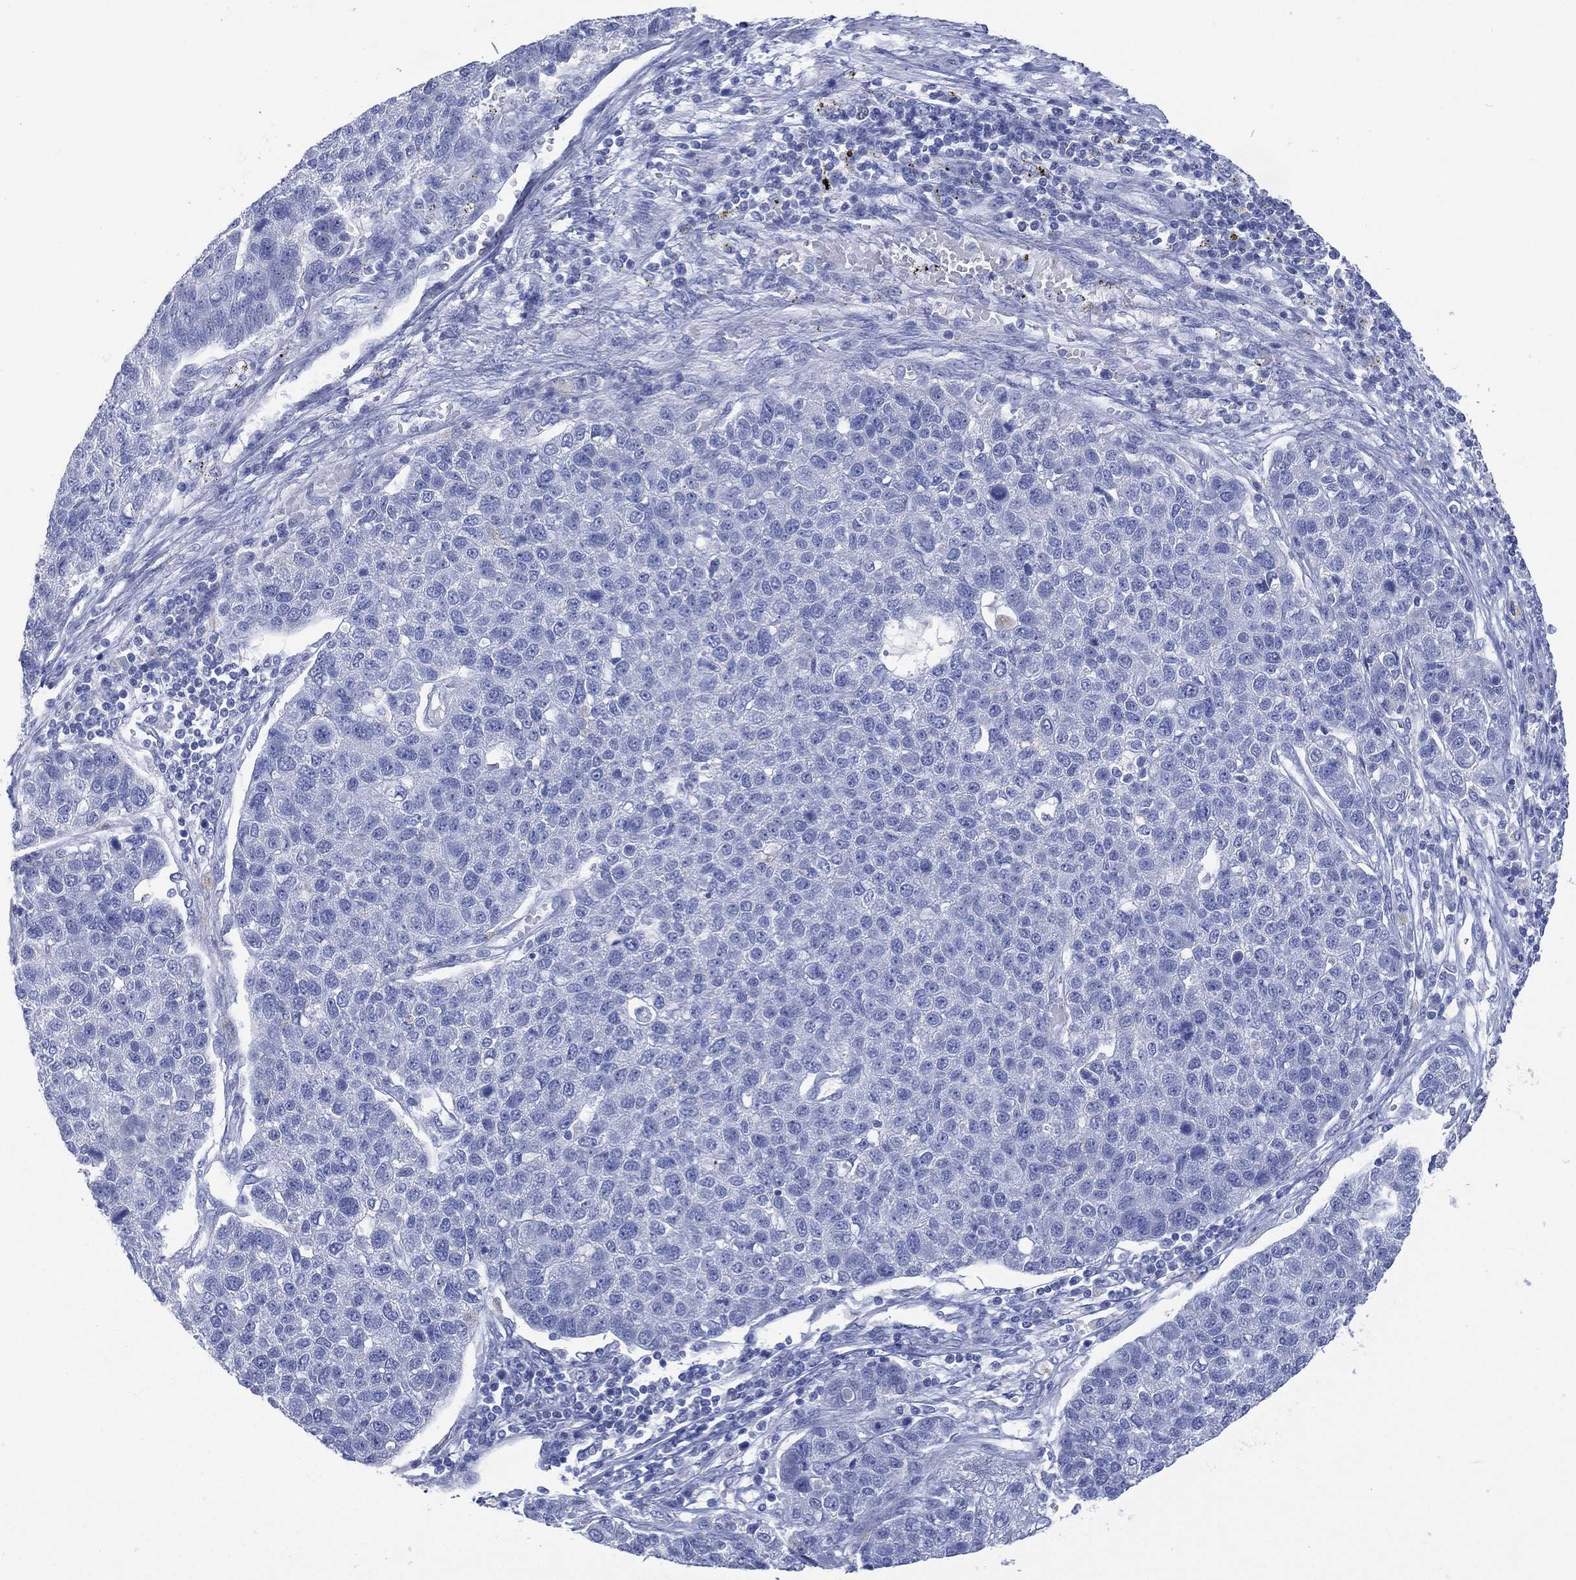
{"staining": {"intensity": "negative", "quantity": "none", "location": "none"}, "tissue": "pancreatic cancer", "cell_type": "Tumor cells", "image_type": "cancer", "snomed": [{"axis": "morphology", "description": "Adenocarcinoma, NOS"}, {"axis": "topography", "description": "Pancreas"}], "caption": "This is a micrograph of immunohistochemistry staining of adenocarcinoma (pancreatic), which shows no positivity in tumor cells.", "gene": "FMO1", "patient": {"sex": "female", "age": 61}}